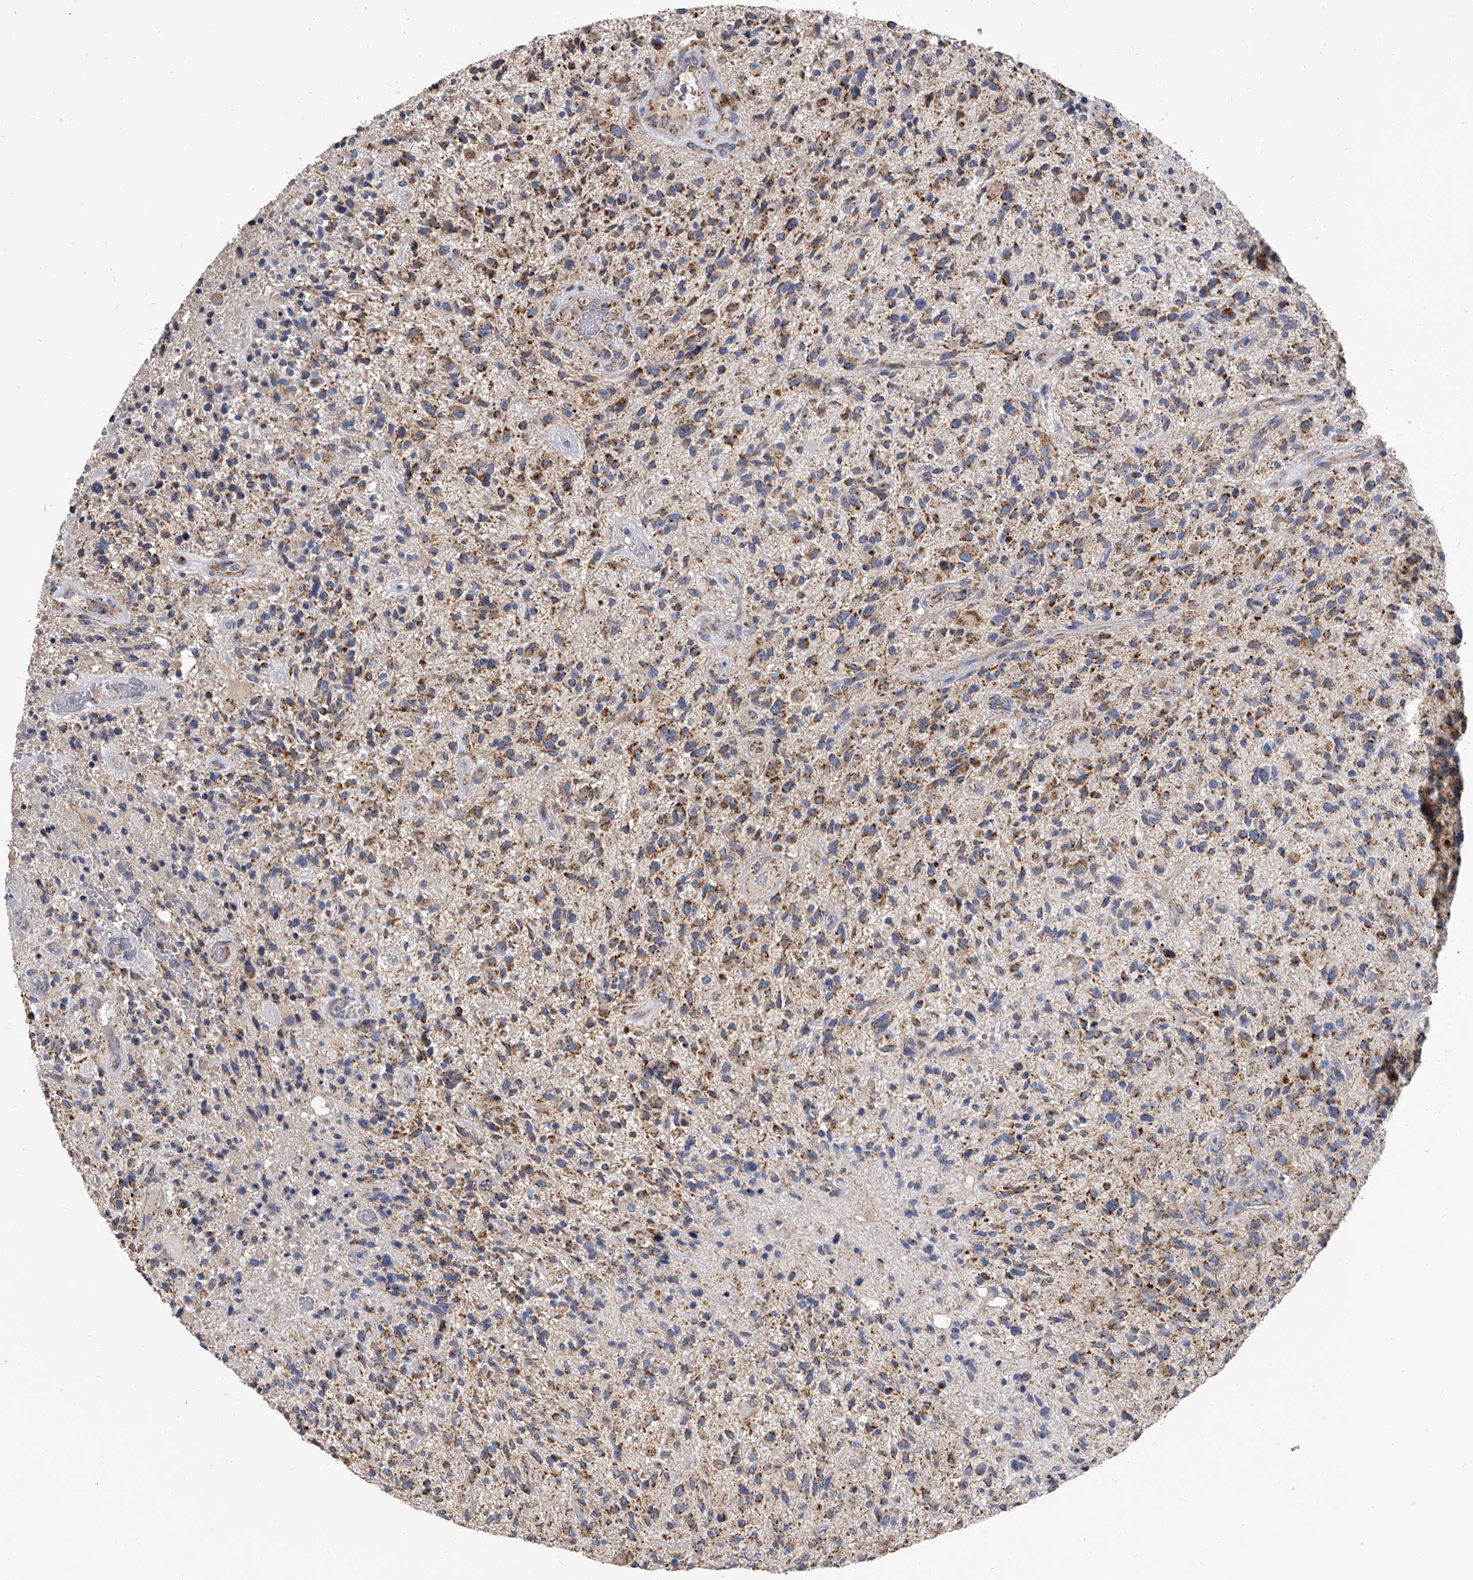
{"staining": {"intensity": "moderate", "quantity": "25%-75%", "location": "cytoplasmic/membranous"}, "tissue": "glioma", "cell_type": "Tumor cells", "image_type": "cancer", "snomed": [{"axis": "morphology", "description": "Glioma, malignant, High grade"}, {"axis": "topography", "description": "Brain"}], "caption": "About 25%-75% of tumor cells in human malignant glioma (high-grade) reveal moderate cytoplasmic/membranous protein expression as visualized by brown immunohistochemical staining.", "gene": "MRPL28", "patient": {"sex": "male", "age": 47}}